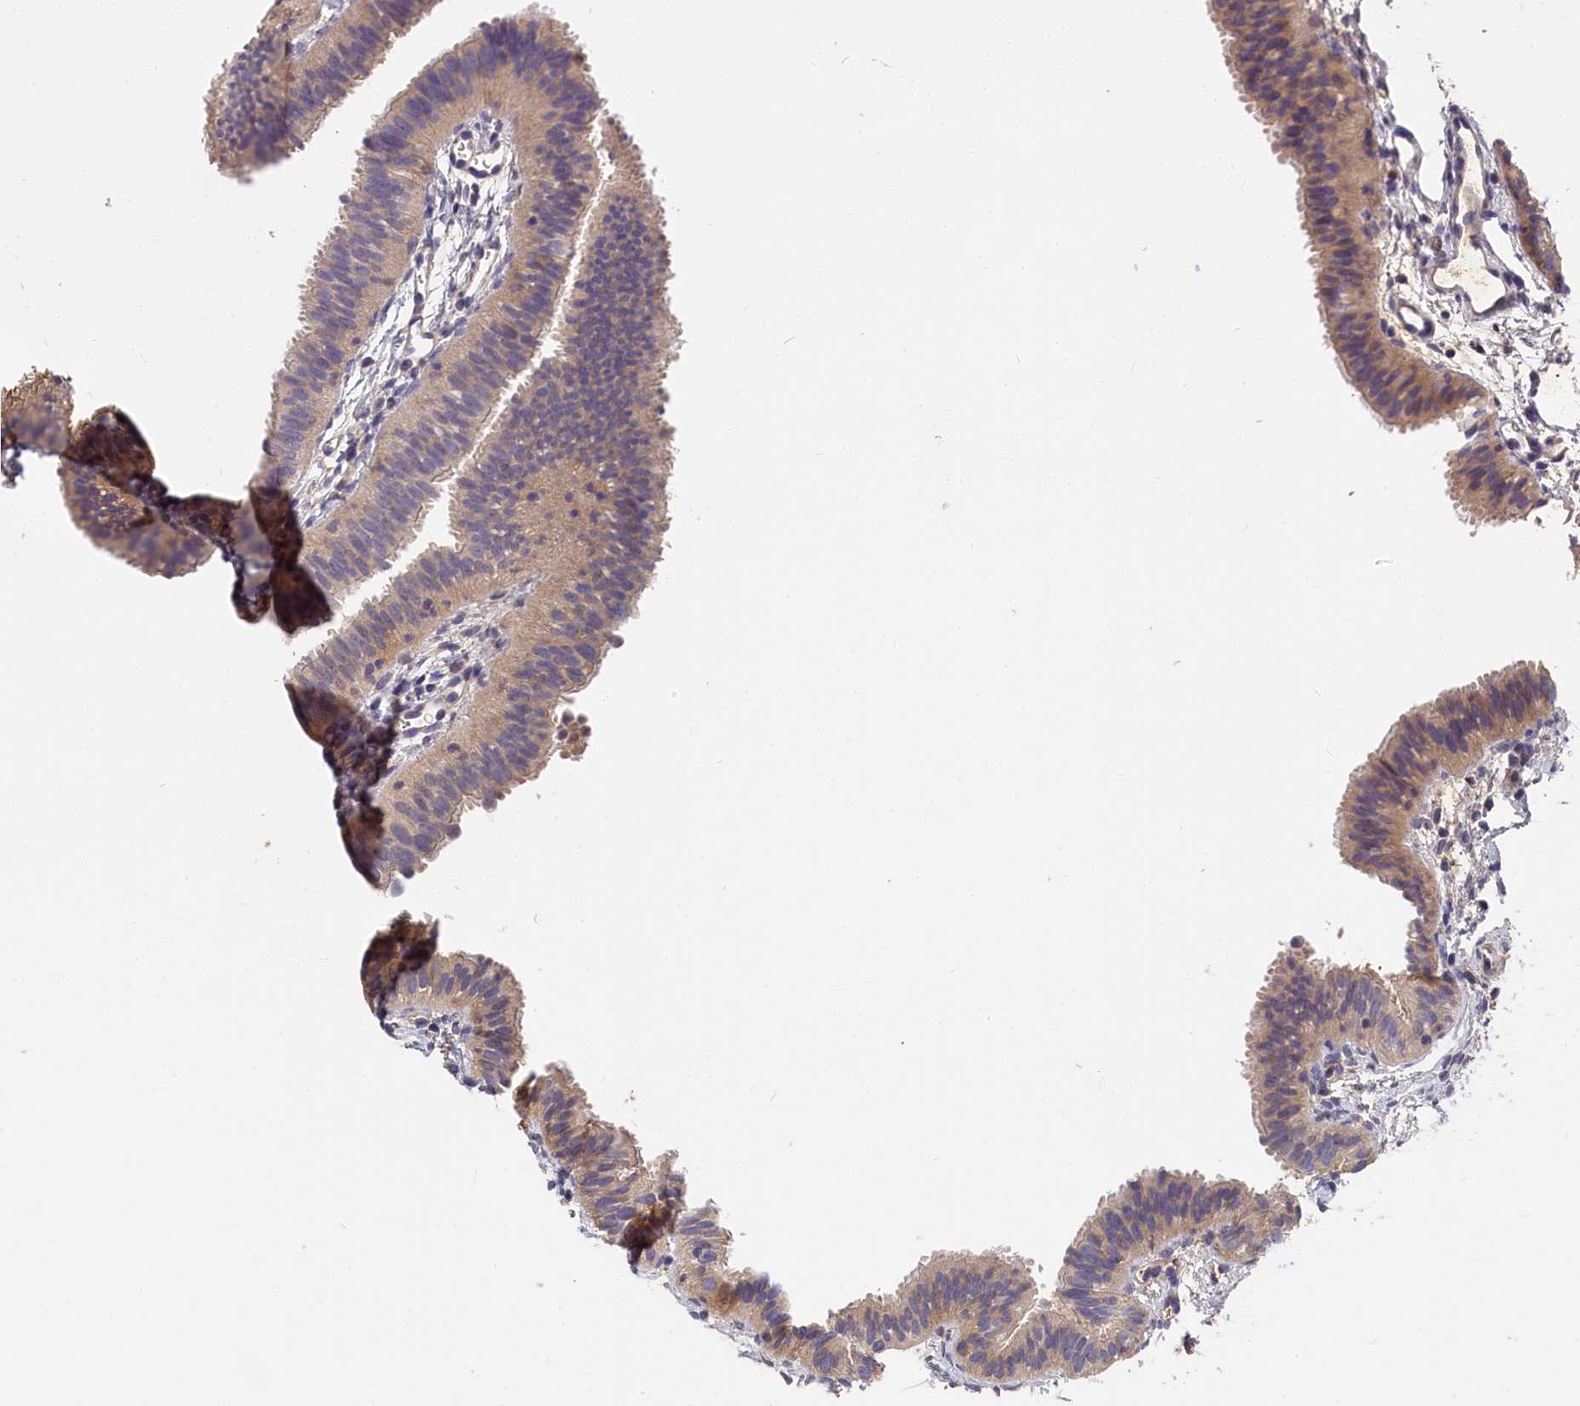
{"staining": {"intensity": "weak", "quantity": "25%-75%", "location": "cytoplasmic/membranous"}, "tissue": "fallopian tube", "cell_type": "Glandular cells", "image_type": "normal", "snomed": [{"axis": "morphology", "description": "Normal tissue, NOS"}, {"axis": "topography", "description": "Fallopian tube"}], "caption": "This is an image of IHC staining of unremarkable fallopian tube, which shows weak expression in the cytoplasmic/membranous of glandular cells.", "gene": "ITIH1", "patient": {"sex": "female", "age": 35}}